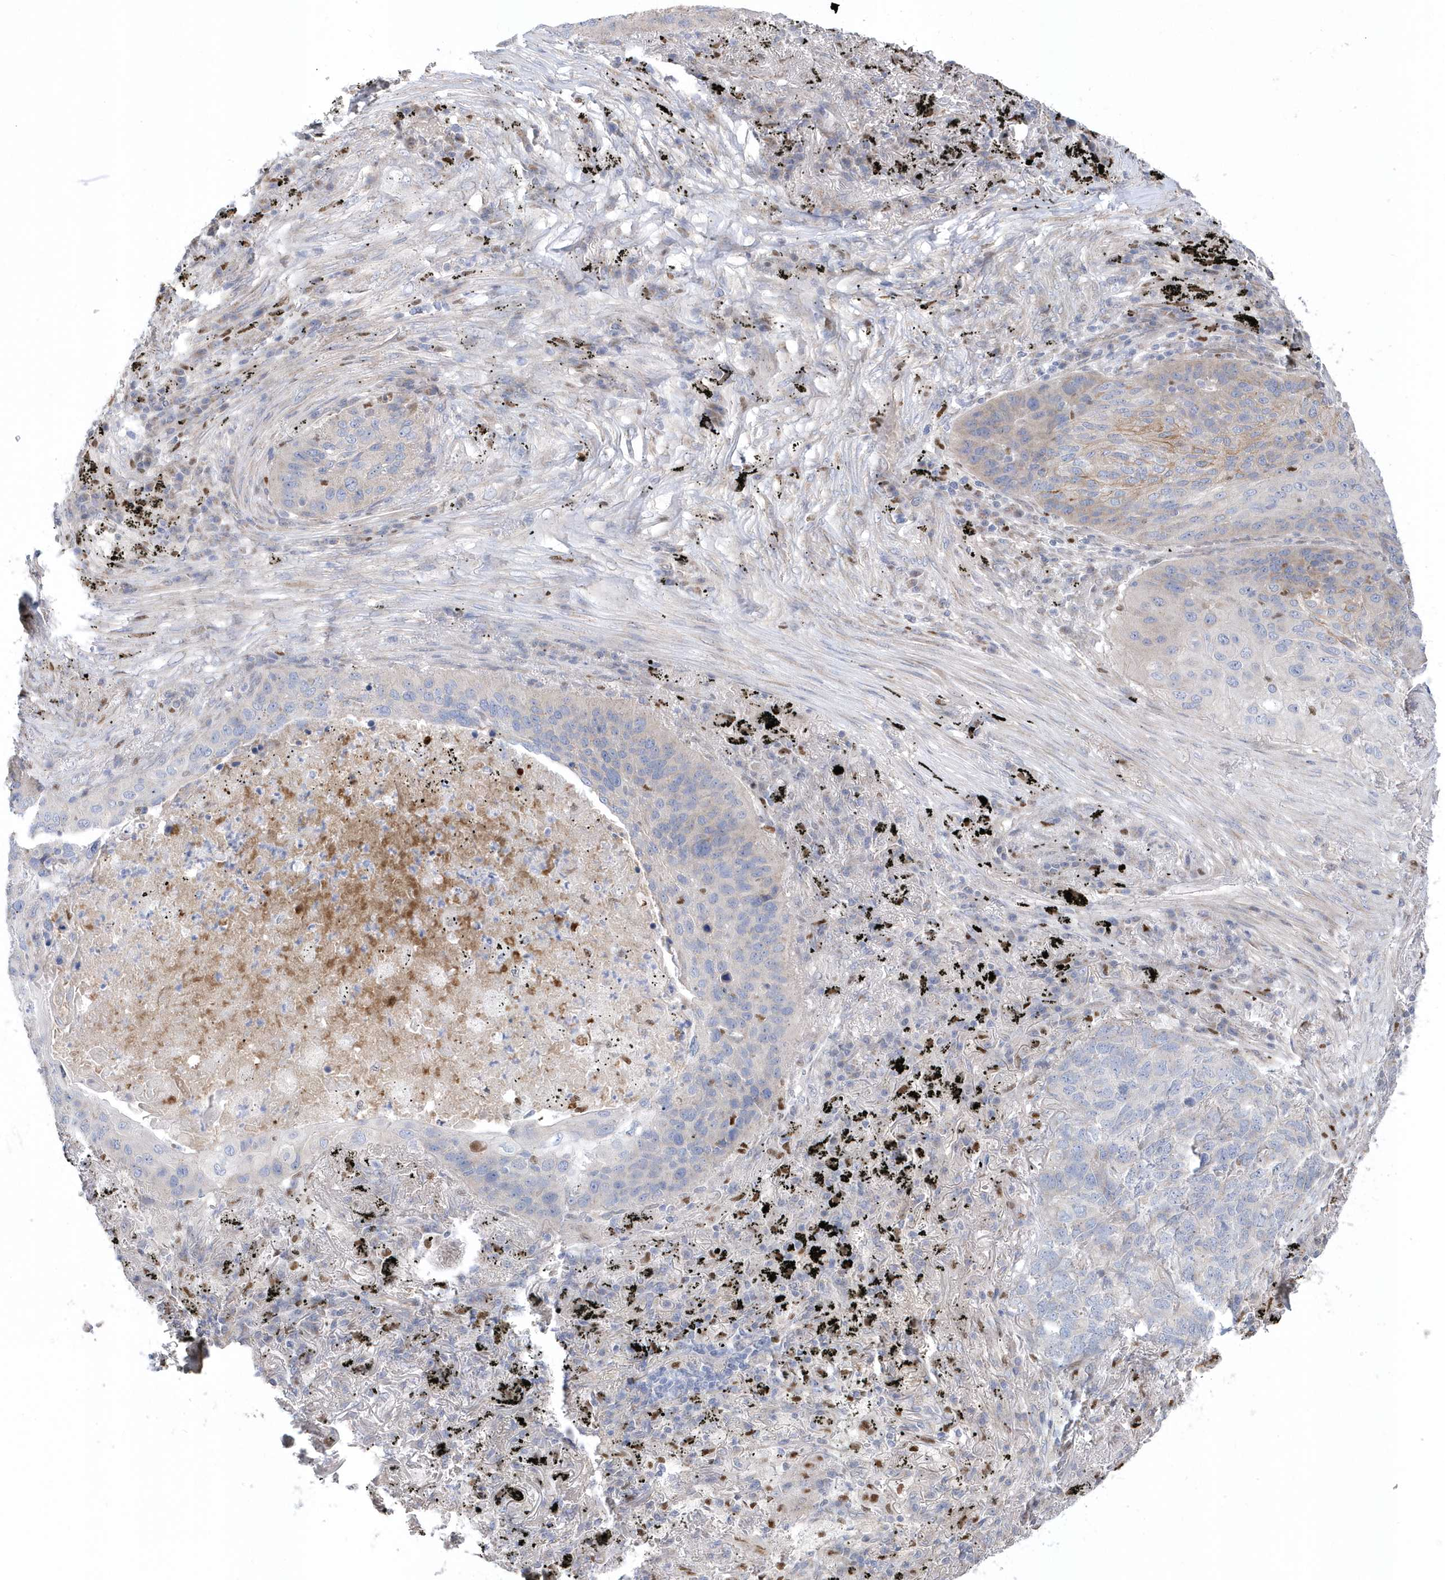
{"staining": {"intensity": "negative", "quantity": "none", "location": "none"}, "tissue": "lung cancer", "cell_type": "Tumor cells", "image_type": "cancer", "snomed": [{"axis": "morphology", "description": "Squamous cell carcinoma, NOS"}, {"axis": "topography", "description": "Lung"}], "caption": "Immunohistochemistry (IHC) photomicrograph of neoplastic tissue: human lung squamous cell carcinoma stained with DAB reveals no significant protein staining in tumor cells.", "gene": "GTPBP6", "patient": {"sex": "female", "age": 63}}